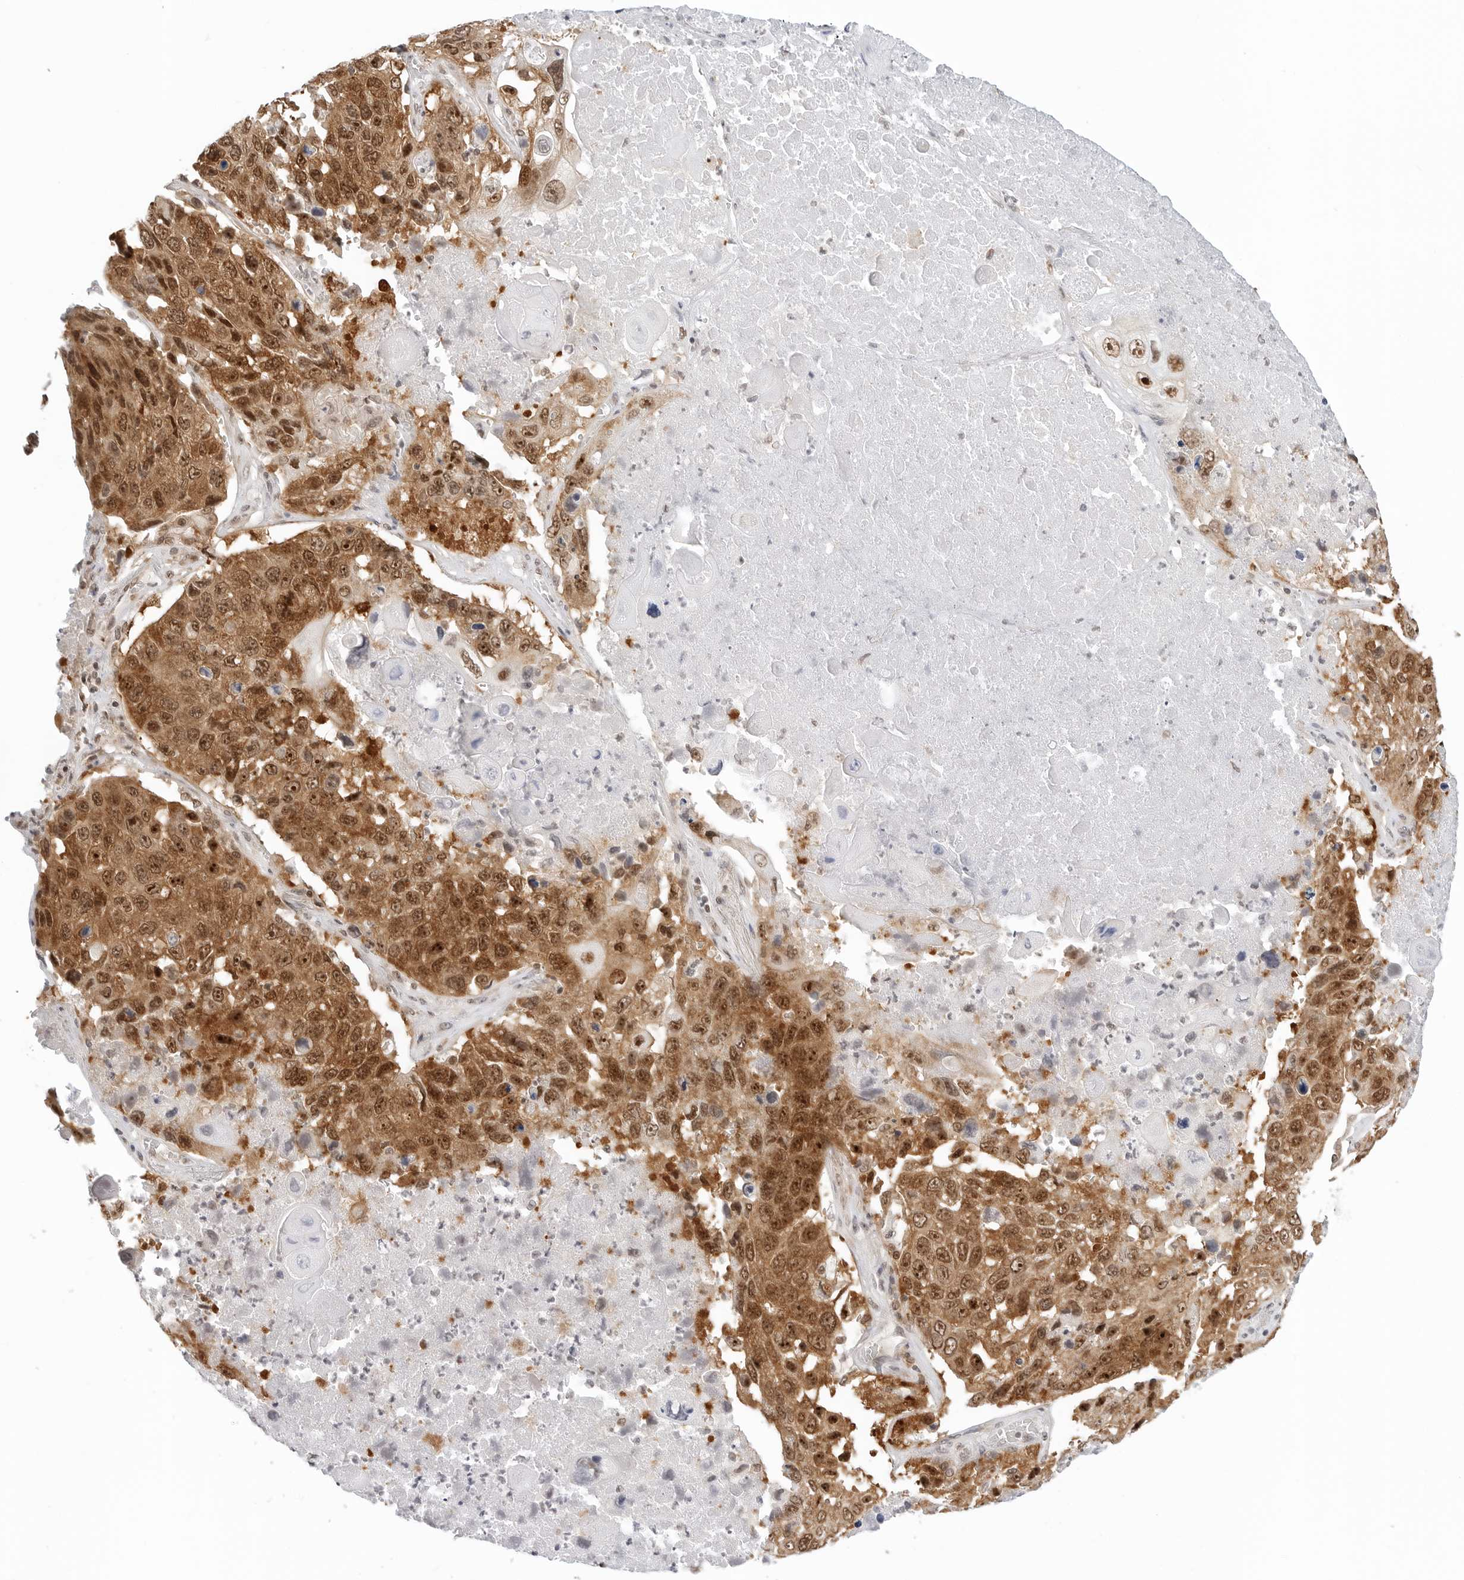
{"staining": {"intensity": "moderate", "quantity": ">75%", "location": "cytoplasmic/membranous,nuclear"}, "tissue": "lung cancer", "cell_type": "Tumor cells", "image_type": "cancer", "snomed": [{"axis": "morphology", "description": "Squamous cell carcinoma, NOS"}, {"axis": "topography", "description": "Lung"}], "caption": "Tumor cells exhibit moderate cytoplasmic/membranous and nuclear positivity in about >75% of cells in lung cancer.", "gene": "METAP1", "patient": {"sex": "male", "age": 61}}